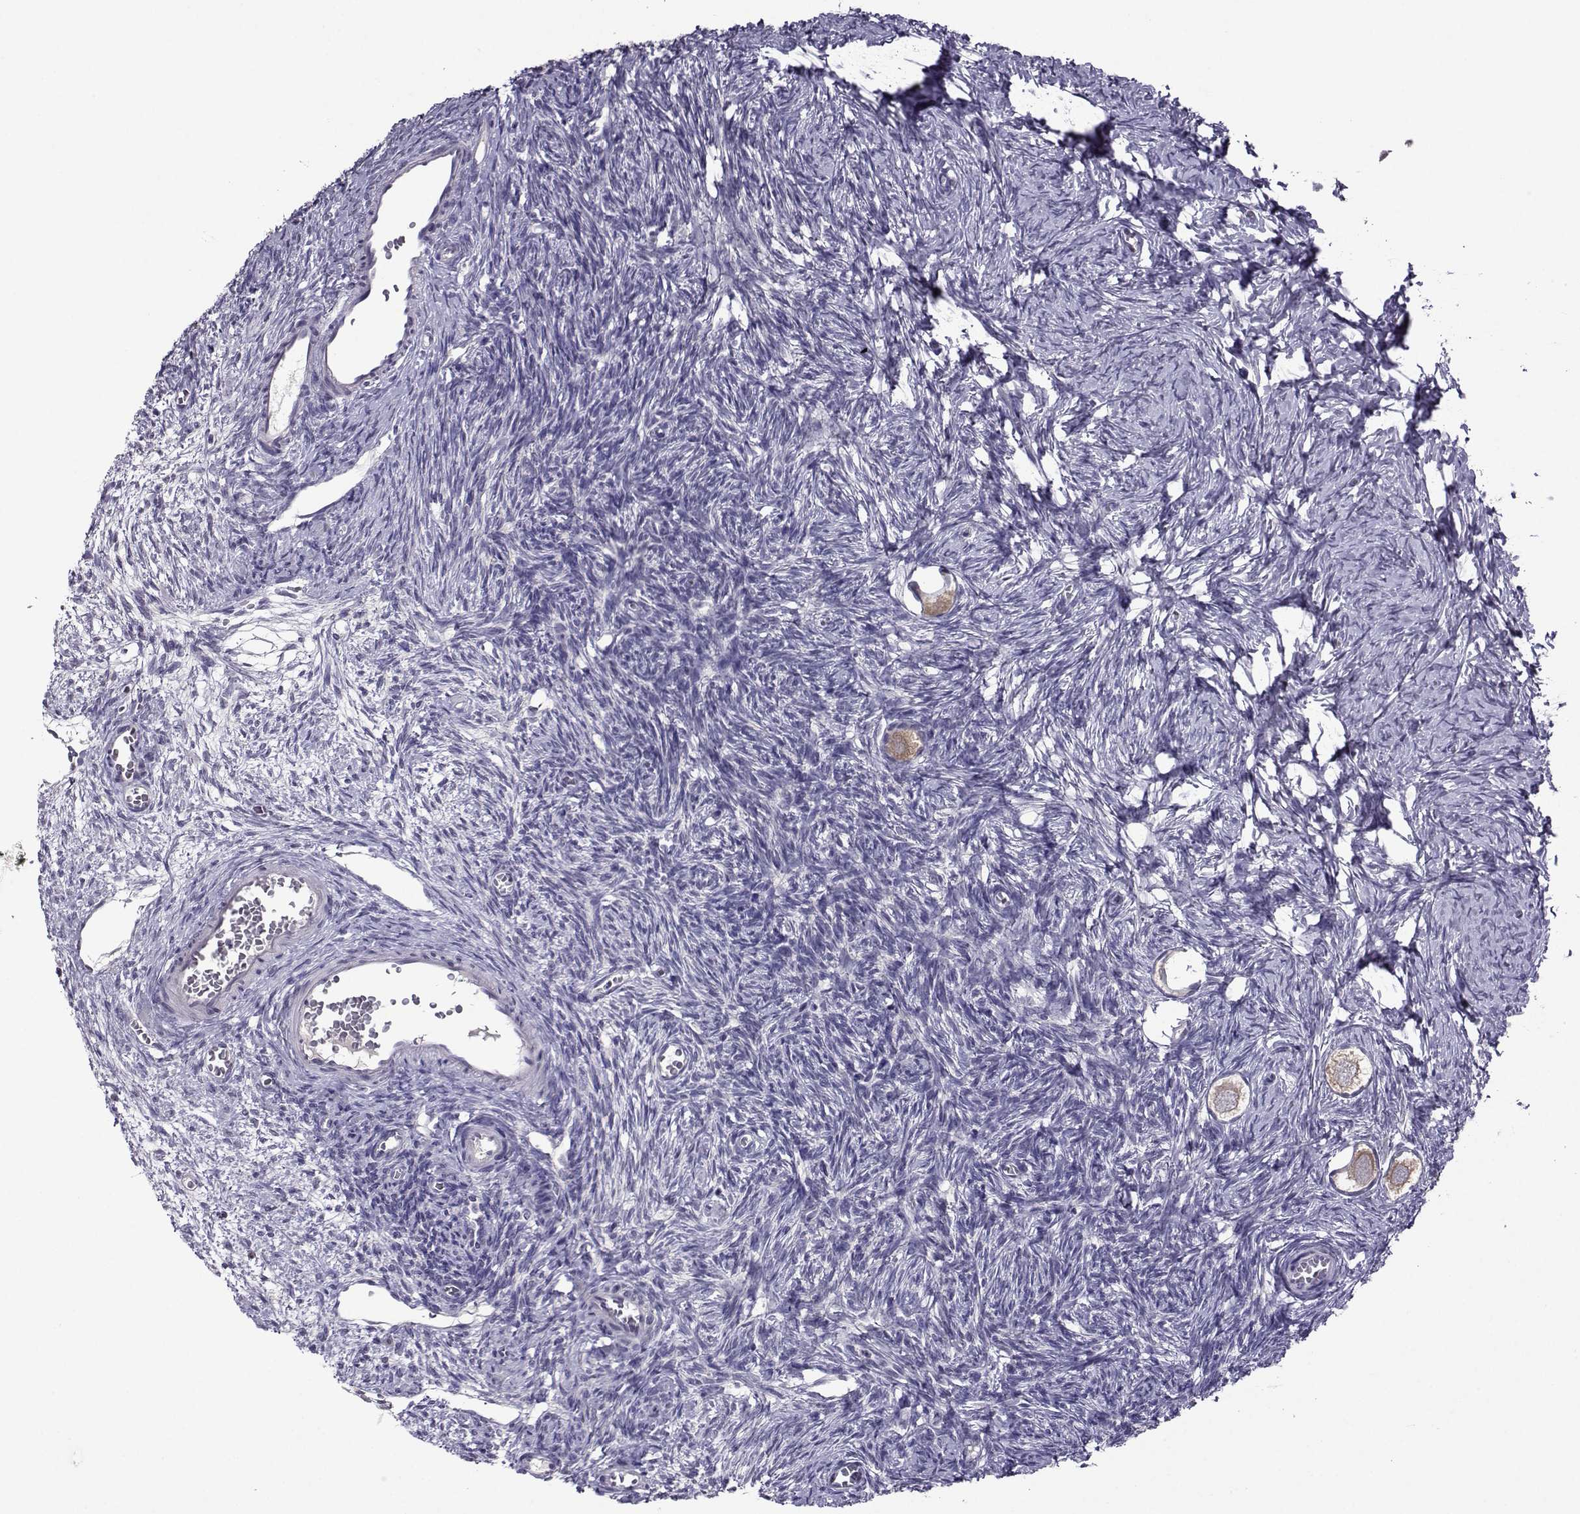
{"staining": {"intensity": "moderate", "quantity": "<25%", "location": "cytoplasmic/membranous"}, "tissue": "ovary", "cell_type": "Follicle cells", "image_type": "normal", "snomed": [{"axis": "morphology", "description": "Normal tissue, NOS"}, {"axis": "topography", "description": "Ovary"}], "caption": "A high-resolution image shows immunohistochemistry staining of benign ovary, which displays moderate cytoplasmic/membranous positivity in approximately <25% of follicle cells.", "gene": "DDX20", "patient": {"sex": "female", "age": 27}}